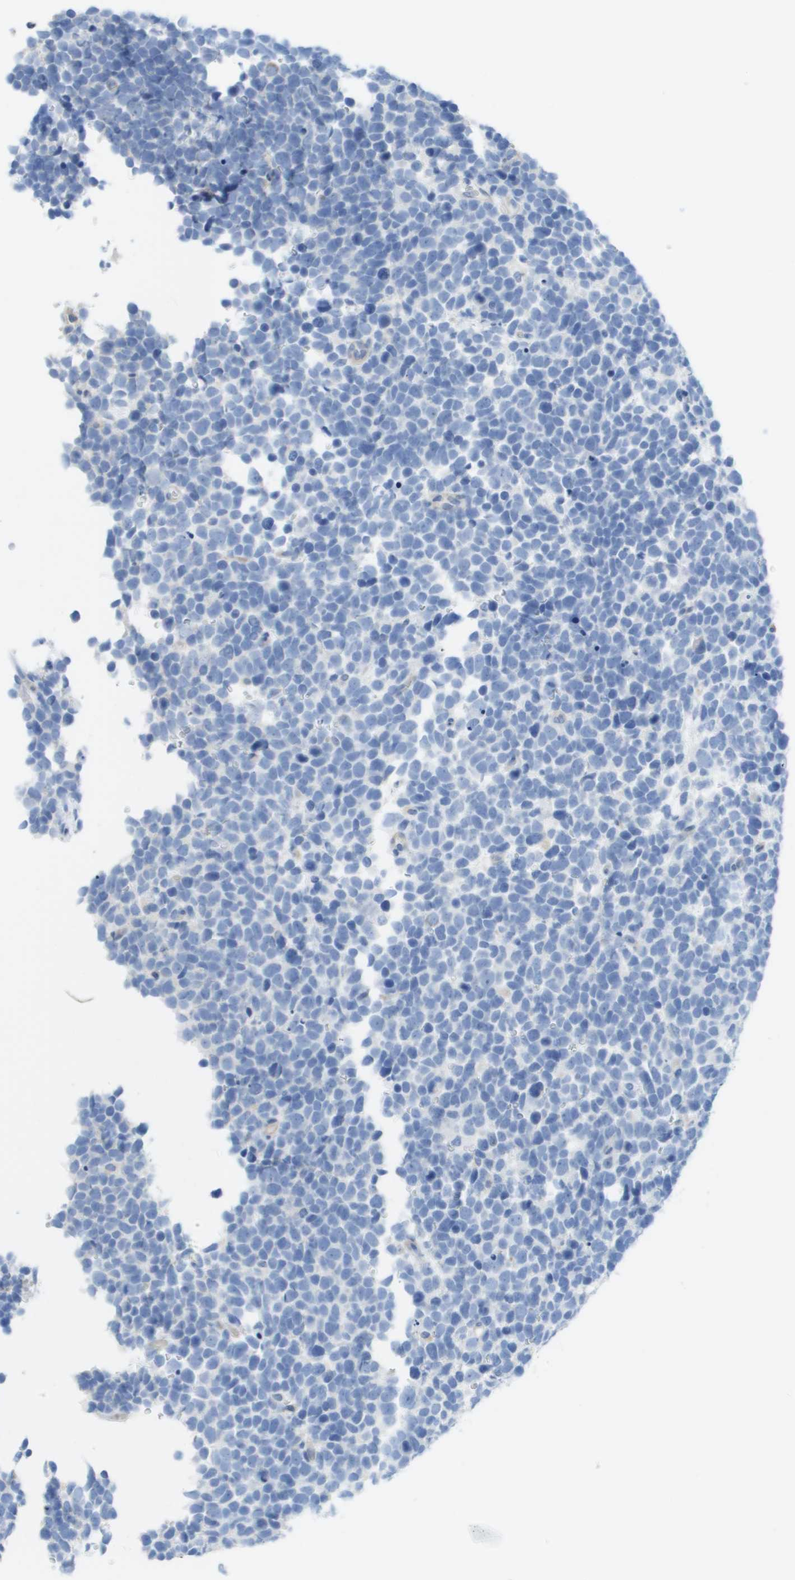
{"staining": {"intensity": "negative", "quantity": "none", "location": "none"}, "tissue": "urothelial cancer", "cell_type": "Tumor cells", "image_type": "cancer", "snomed": [{"axis": "morphology", "description": "Urothelial carcinoma, High grade"}, {"axis": "topography", "description": "Urinary bladder"}], "caption": "Micrograph shows no significant protein staining in tumor cells of high-grade urothelial carcinoma.", "gene": "MYL3", "patient": {"sex": "female", "age": 82}}